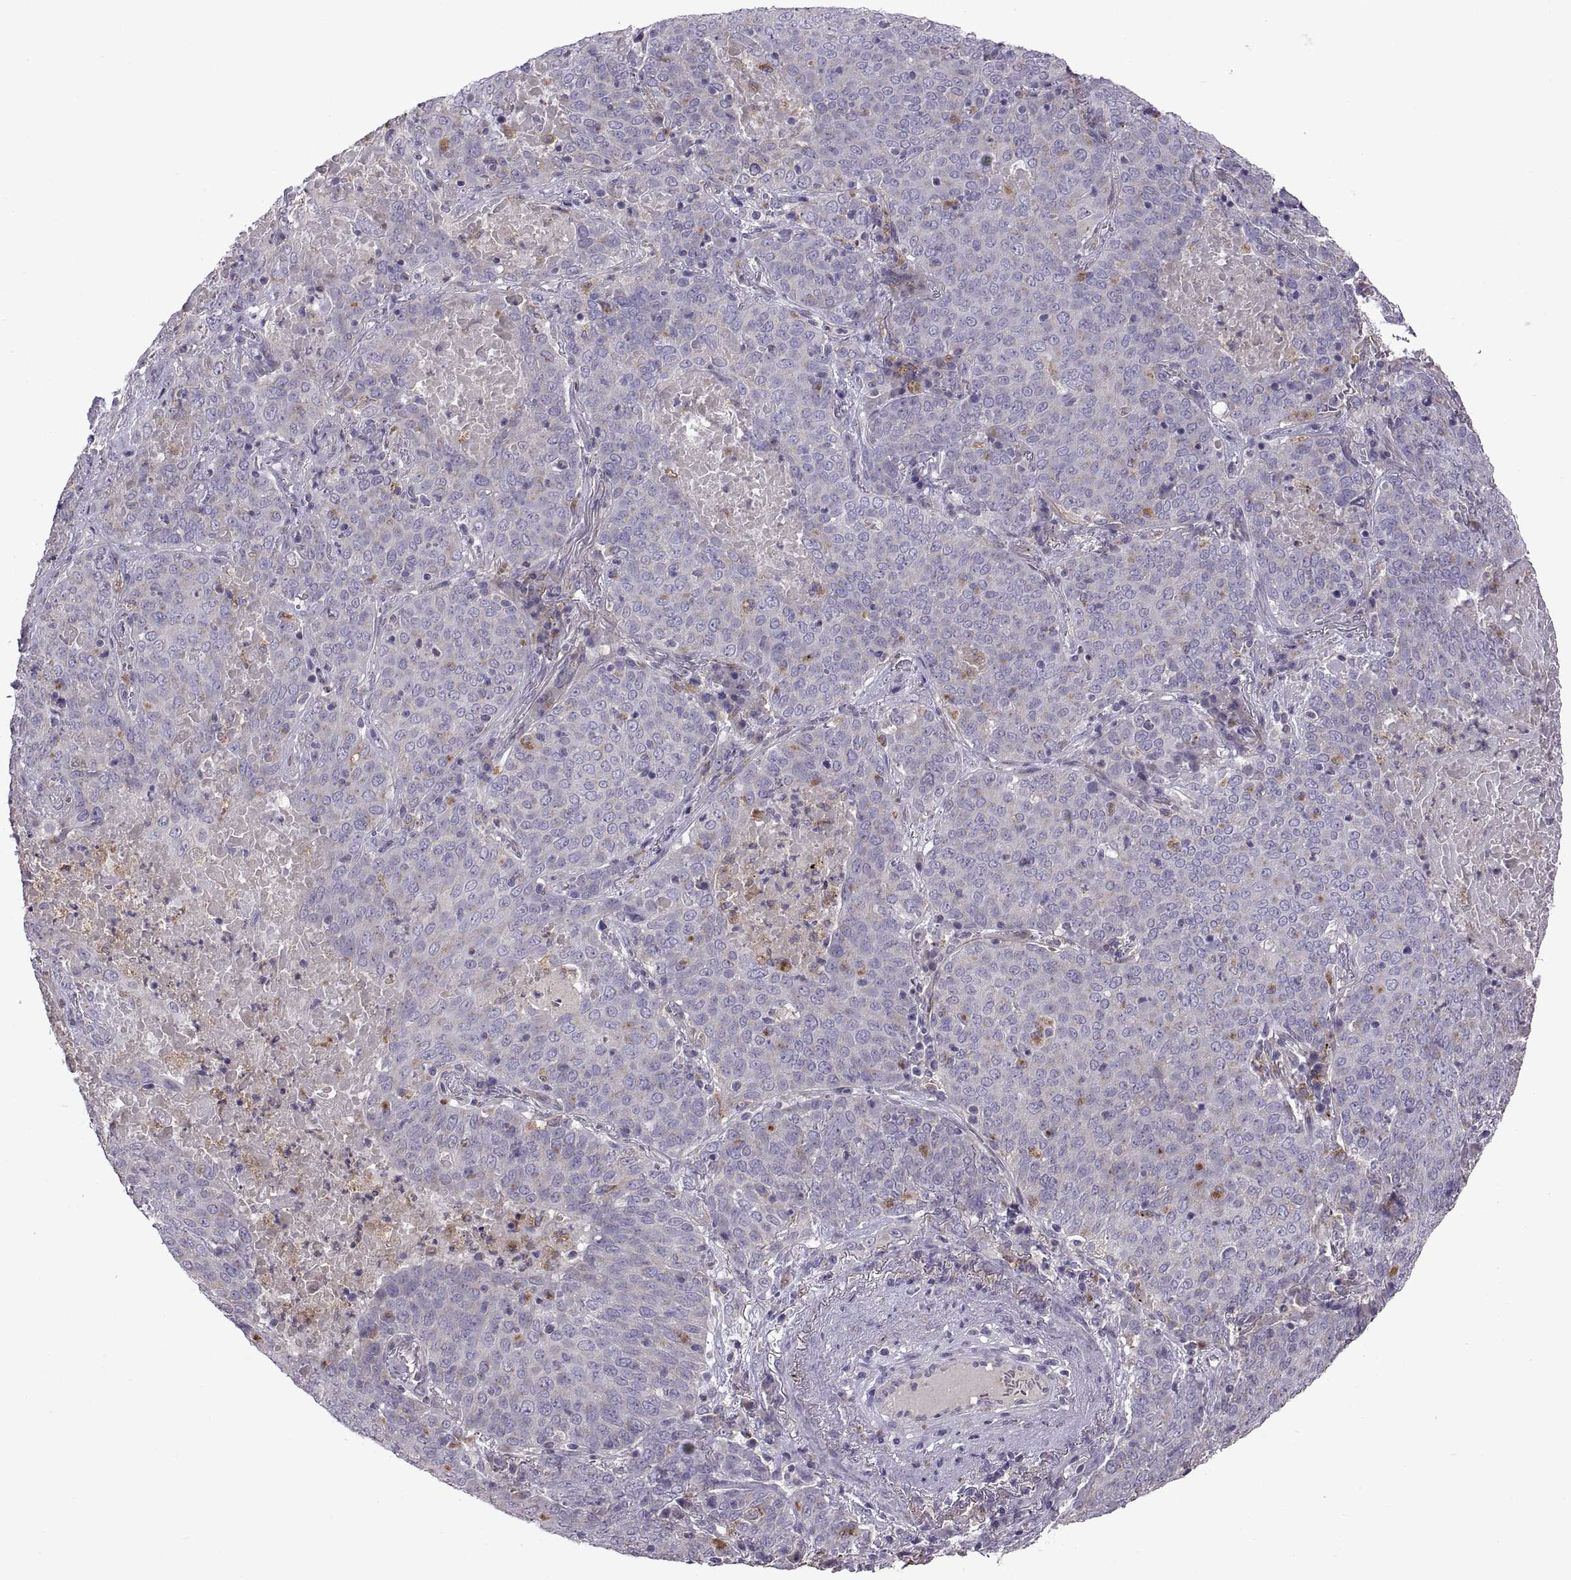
{"staining": {"intensity": "weak", "quantity": "<25%", "location": "cytoplasmic/membranous"}, "tissue": "lung cancer", "cell_type": "Tumor cells", "image_type": "cancer", "snomed": [{"axis": "morphology", "description": "Squamous cell carcinoma, NOS"}, {"axis": "topography", "description": "Lung"}], "caption": "High power microscopy photomicrograph of an immunohistochemistry photomicrograph of lung cancer, revealing no significant positivity in tumor cells.", "gene": "ARSL", "patient": {"sex": "male", "age": 82}}